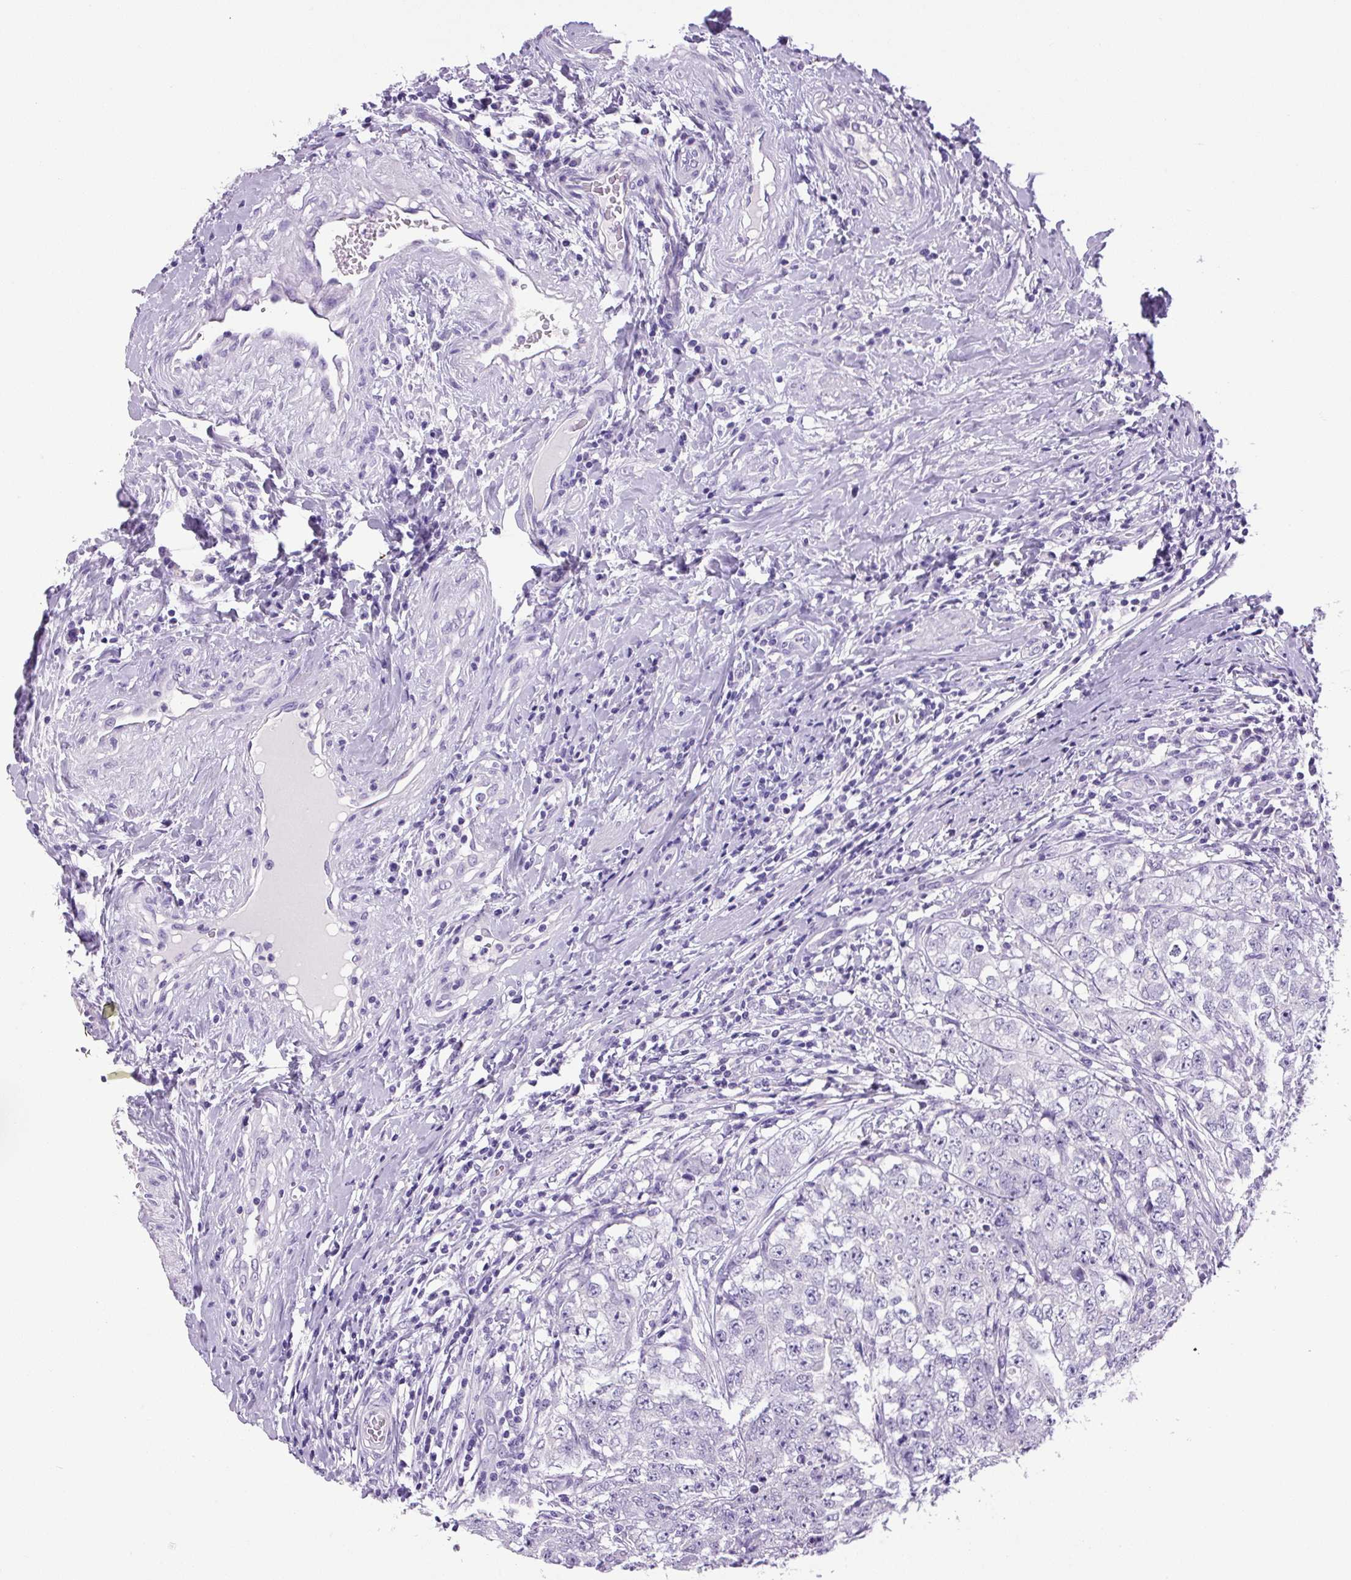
{"staining": {"intensity": "negative", "quantity": "none", "location": "none"}, "tissue": "testis cancer", "cell_type": "Tumor cells", "image_type": "cancer", "snomed": [{"axis": "morphology", "description": "Seminoma, NOS"}, {"axis": "morphology", "description": "Carcinoma, Embryonal, NOS"}, {"axis": "topography", "description": "Testis"}], "caption": "Tumor cells show no significant positivity in testis seminoma.", "gene": "CHGA", "patient": {"sex": "male", "age": 43}}